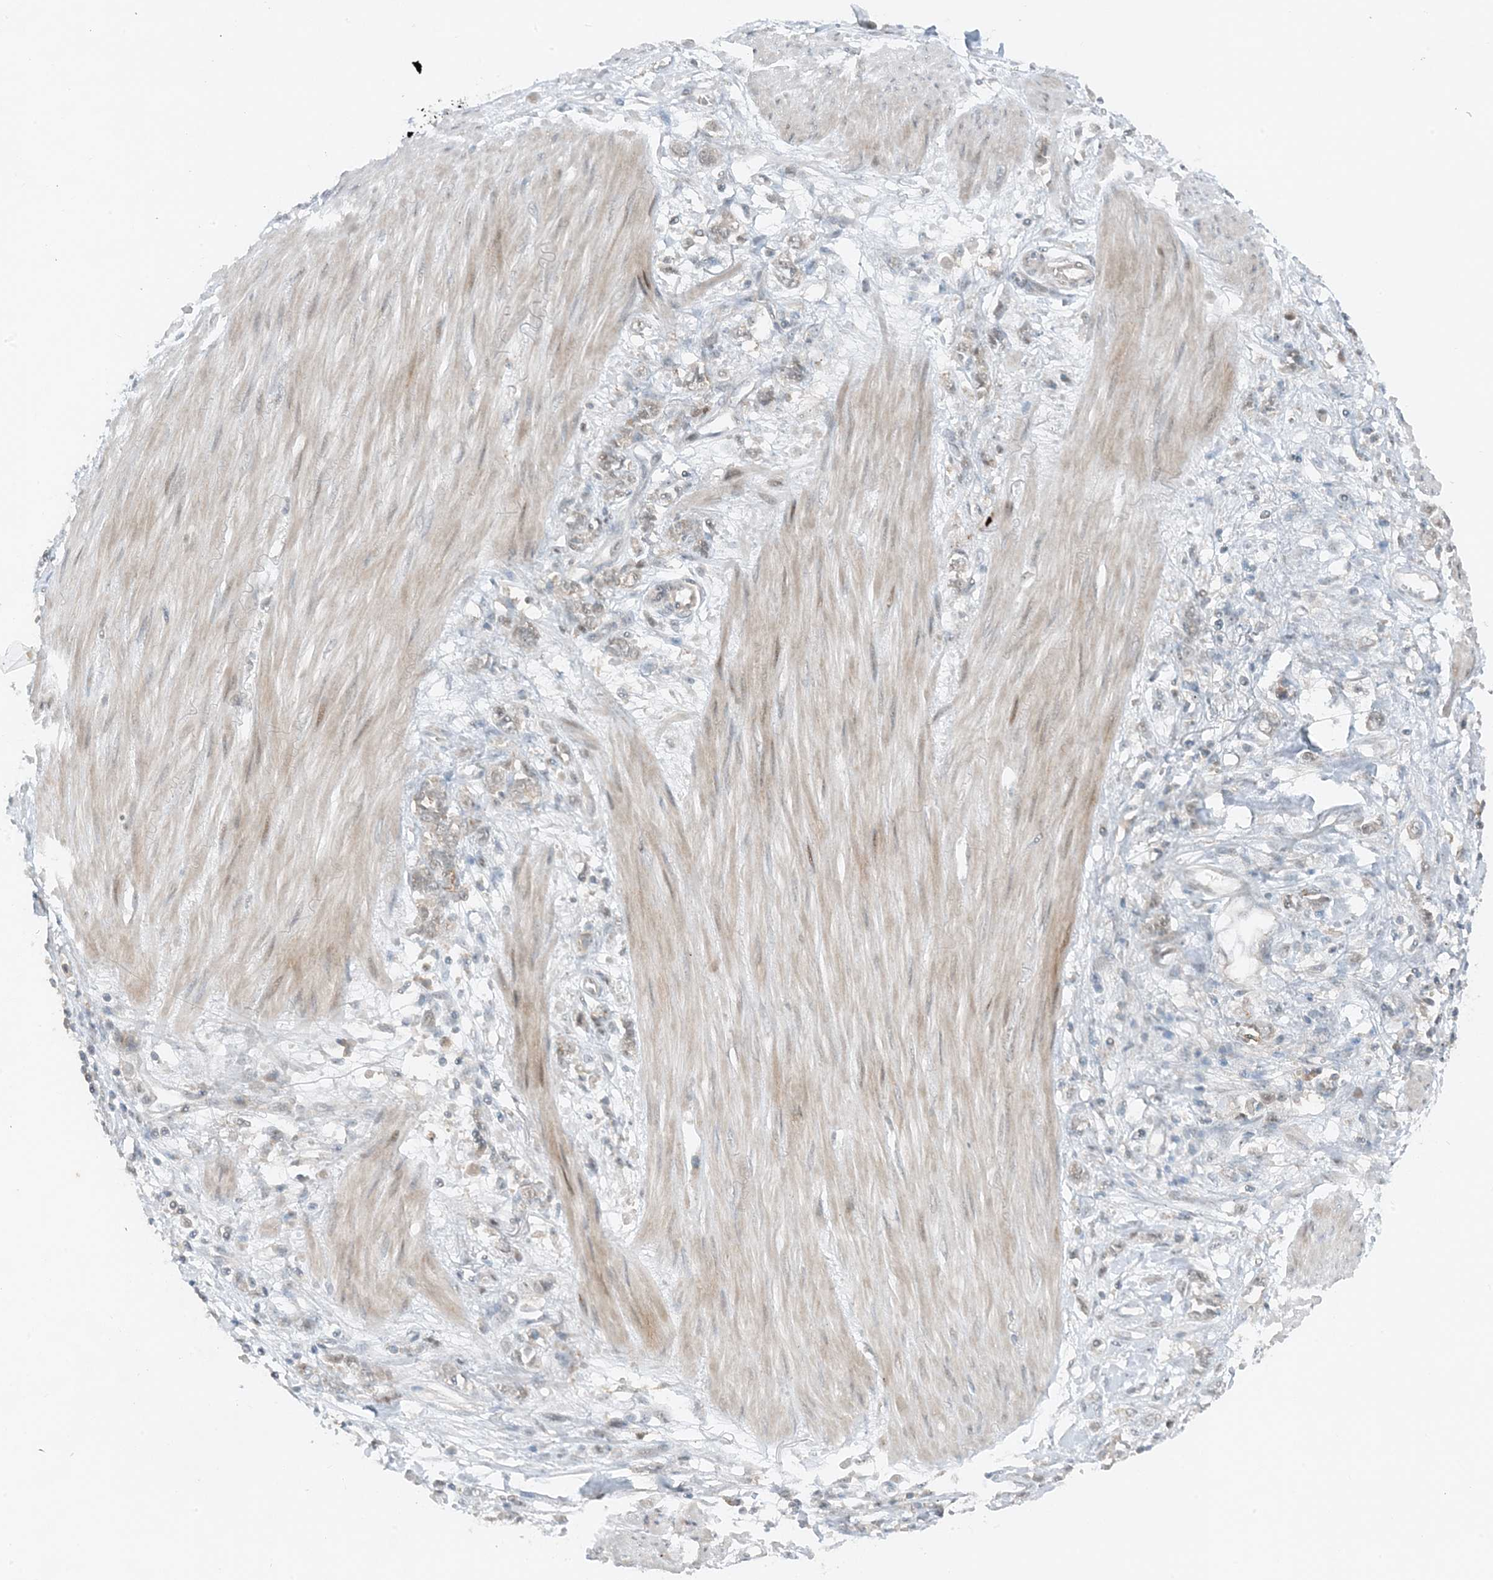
{"staining": {"intensity": "negative", "quantity": "none", "location": "none"}, "tissue": "stomach cancer", "cell_type": "Tumor cells", "image_type": "cancer", "snomed": [{"axis": "morphology", "description": "Adenocarcinoma, NOS"}, {"axis": "topography", "description": "Stomach"}], "caption": "Immunohistochemistry (IHC) image of adenocarcinoma (stomach) stained for a protein (brown), which demonstrates no staining in tumor cells.", "gene": "MITD1", "patient": {"sex": "female", "age": 76}}